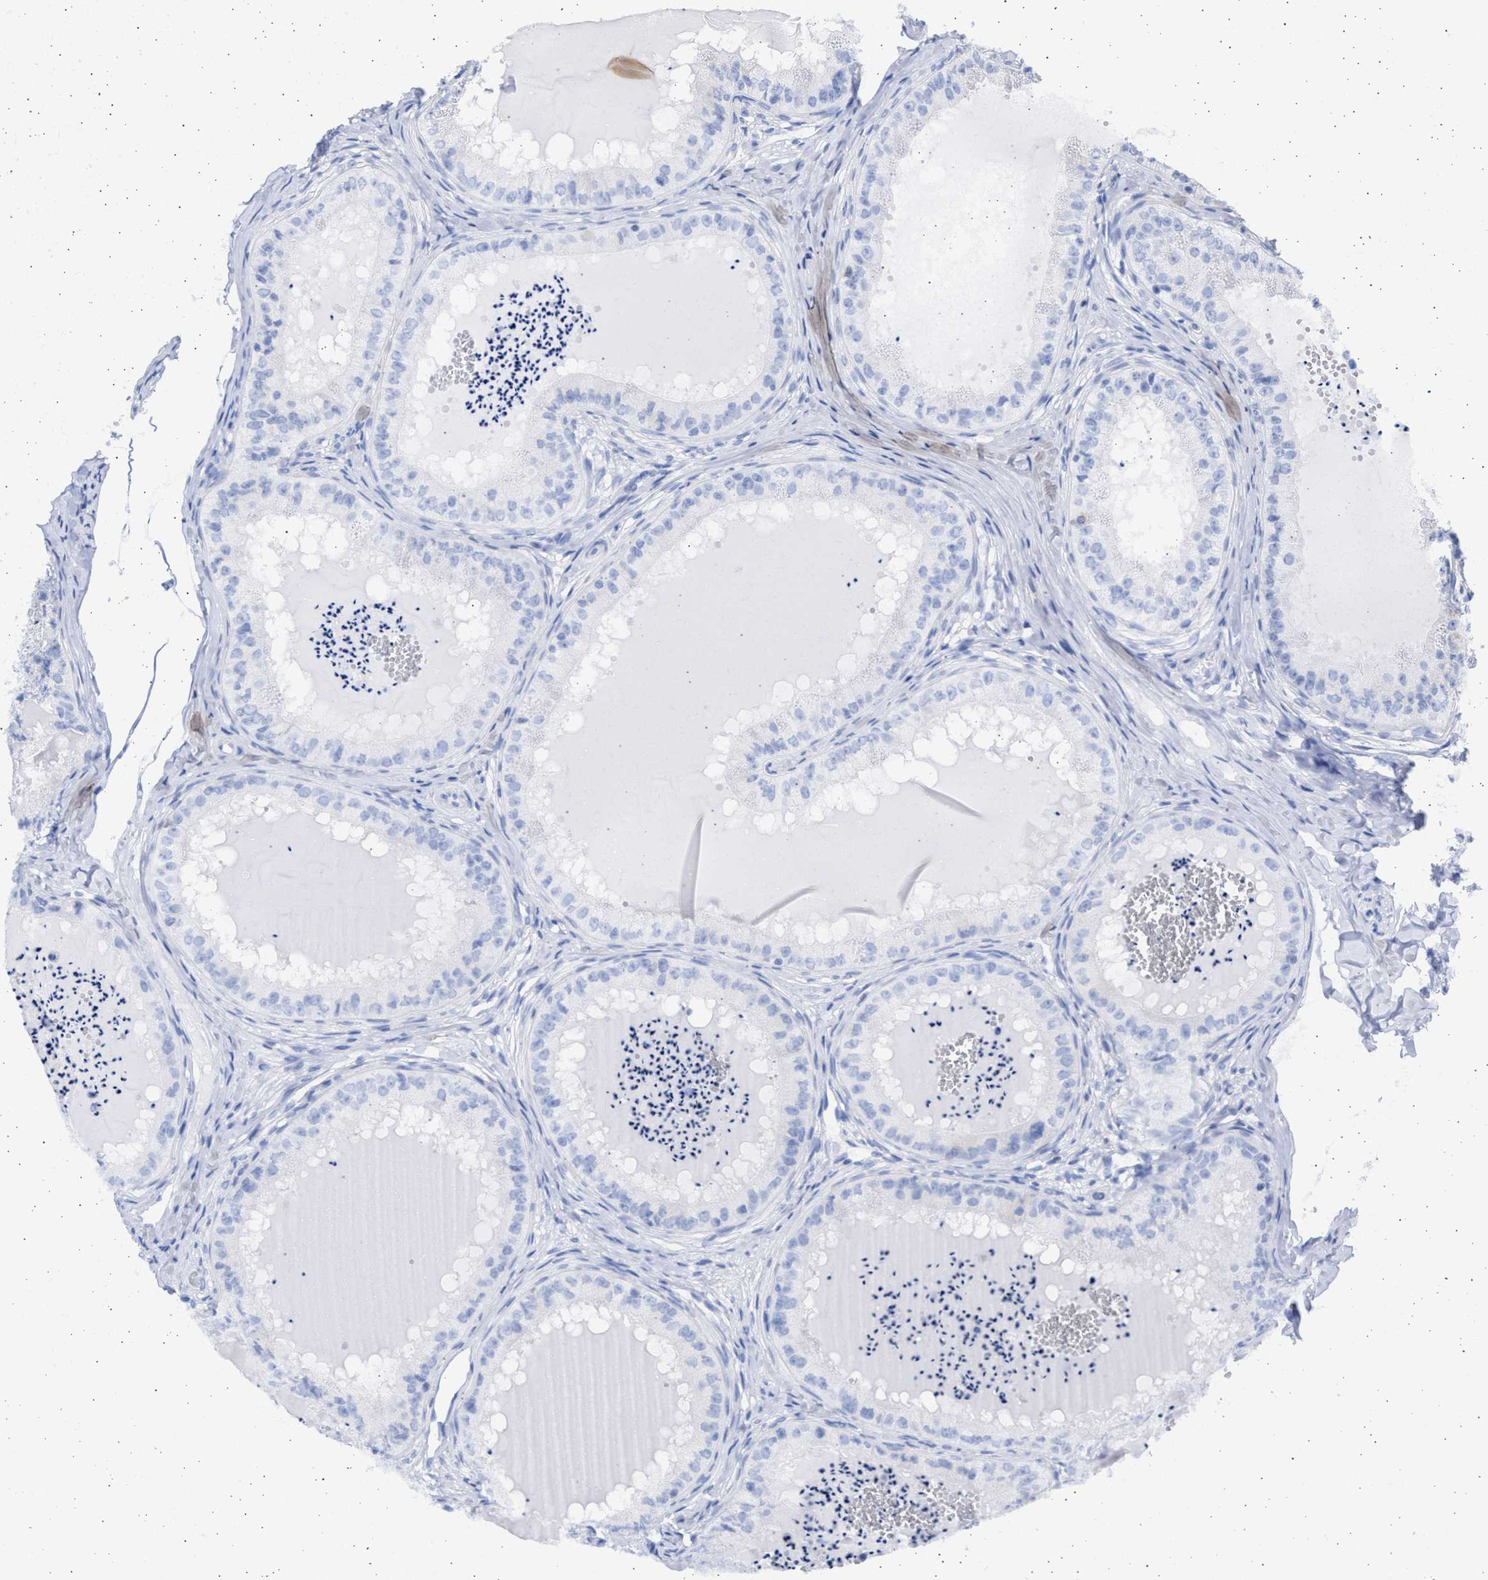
{"staining": {"intensity": "negative", "quantity": "none", "location": "none"}, "tissue": "epididymis", "cell_type": "Glandular cells", "image_type": "normal", "snomed": [{"axis": "morphology", "description": "Normal tissue, NOS"}, {"axis": "topography", "description": "Epididymis"}], "caption": "Protein analysis of unremarkable epididymis displays no significant expression in glandular cells. (DAB (3,3'-diaminobenzidine) IHC, high magnification).", "gene": "ALDOC", "patient": {"sex": "male", "age": 31}}